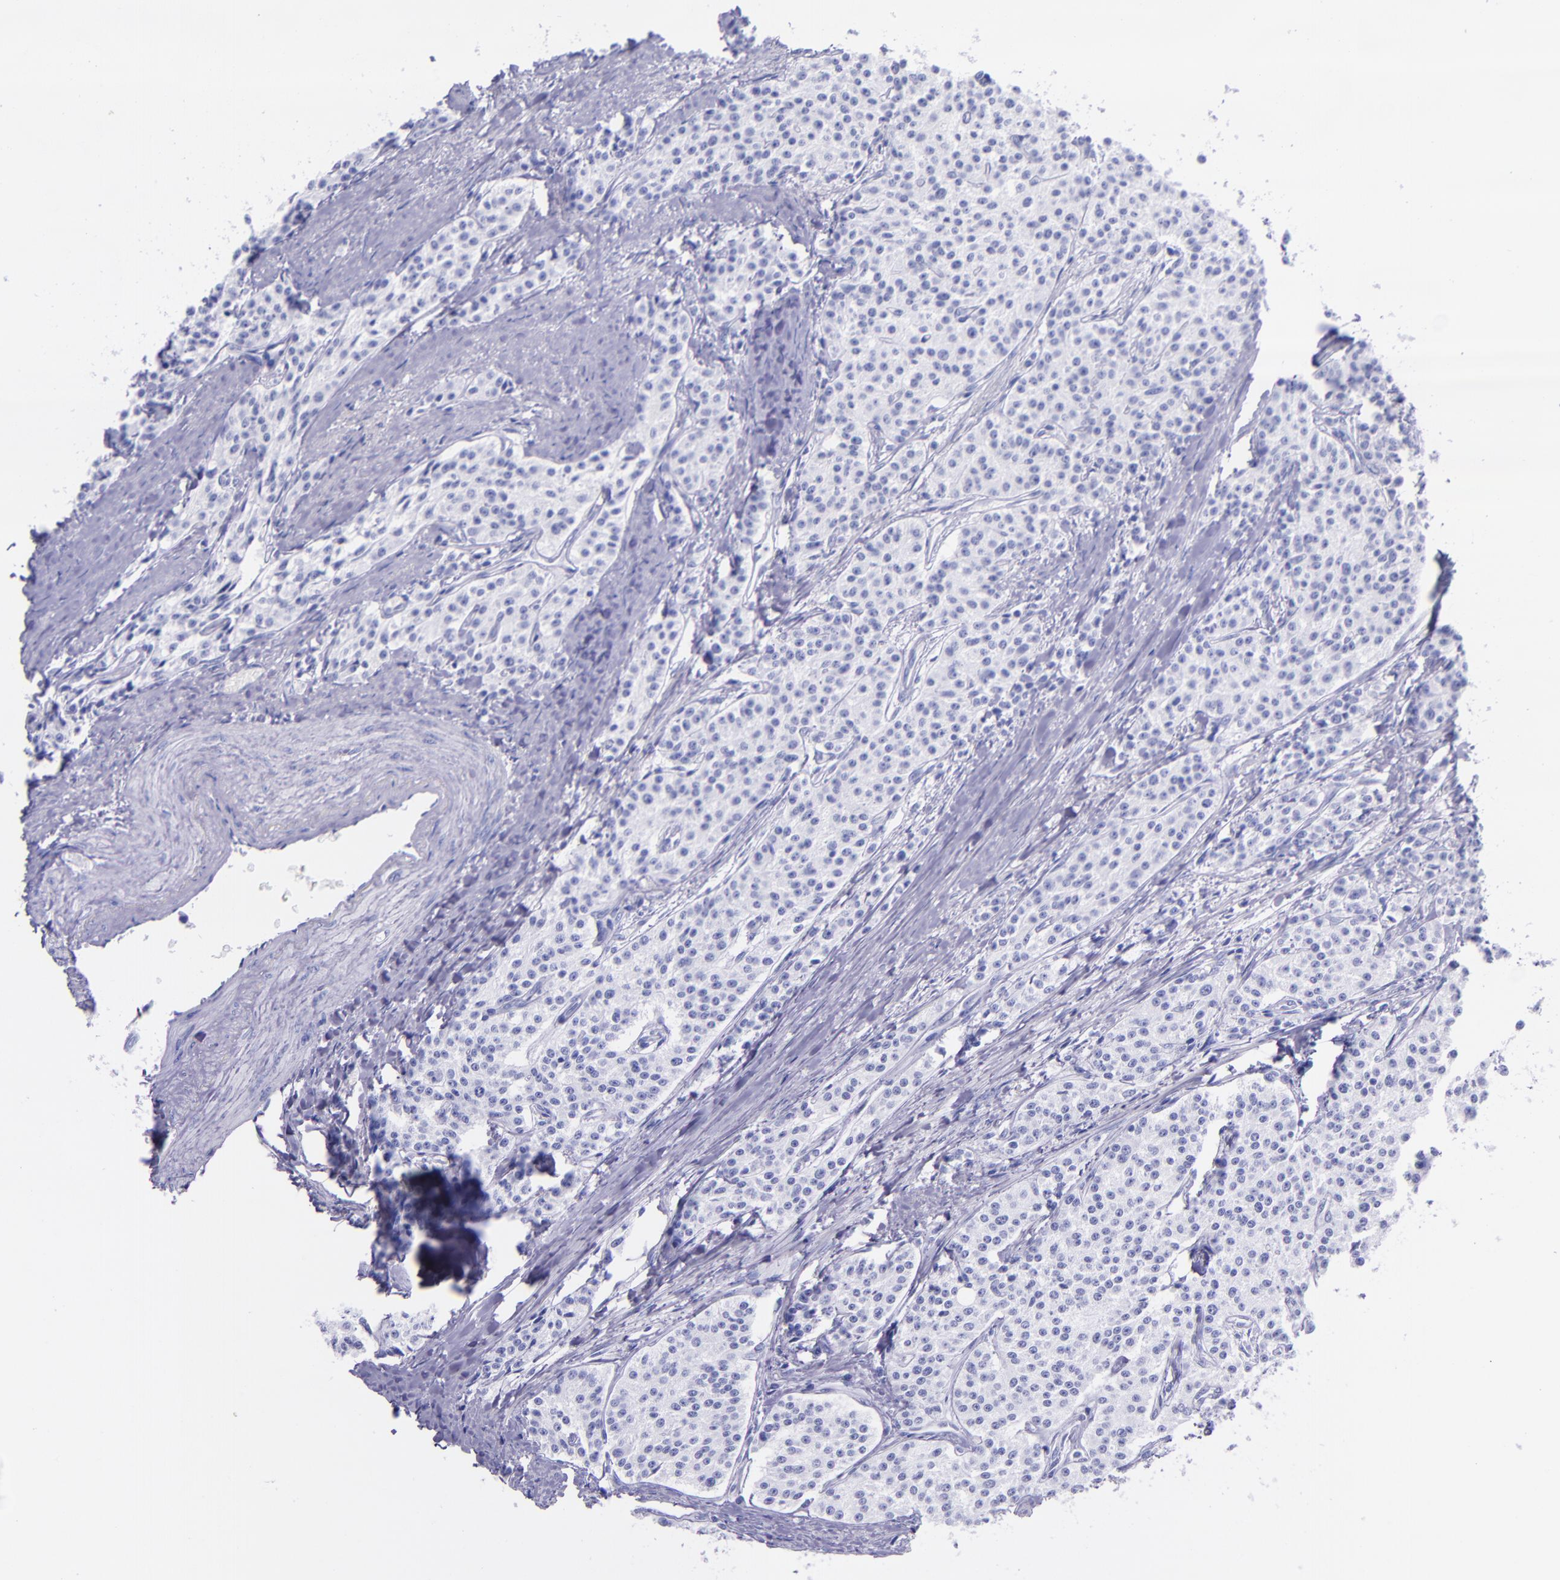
{"staining": {"intensity": "negative", "quantity": "none", "location": "none"}, "tissue": "carcinoid", "cell_type": "Tumor cells", "image_type": "cancer", "snomed": [{"axis": "morphology", "description": "Carcinoid, malignant, NOS"}, {"axis": "topography", "description": "Stomach"}], "caption": "An immunohistochemistry histopathology image of carcinoid is shown. There is no staining in tumor cells of carcinoid.", "gene": "MBP", "patient": {"sex": "female", "age": 76}}